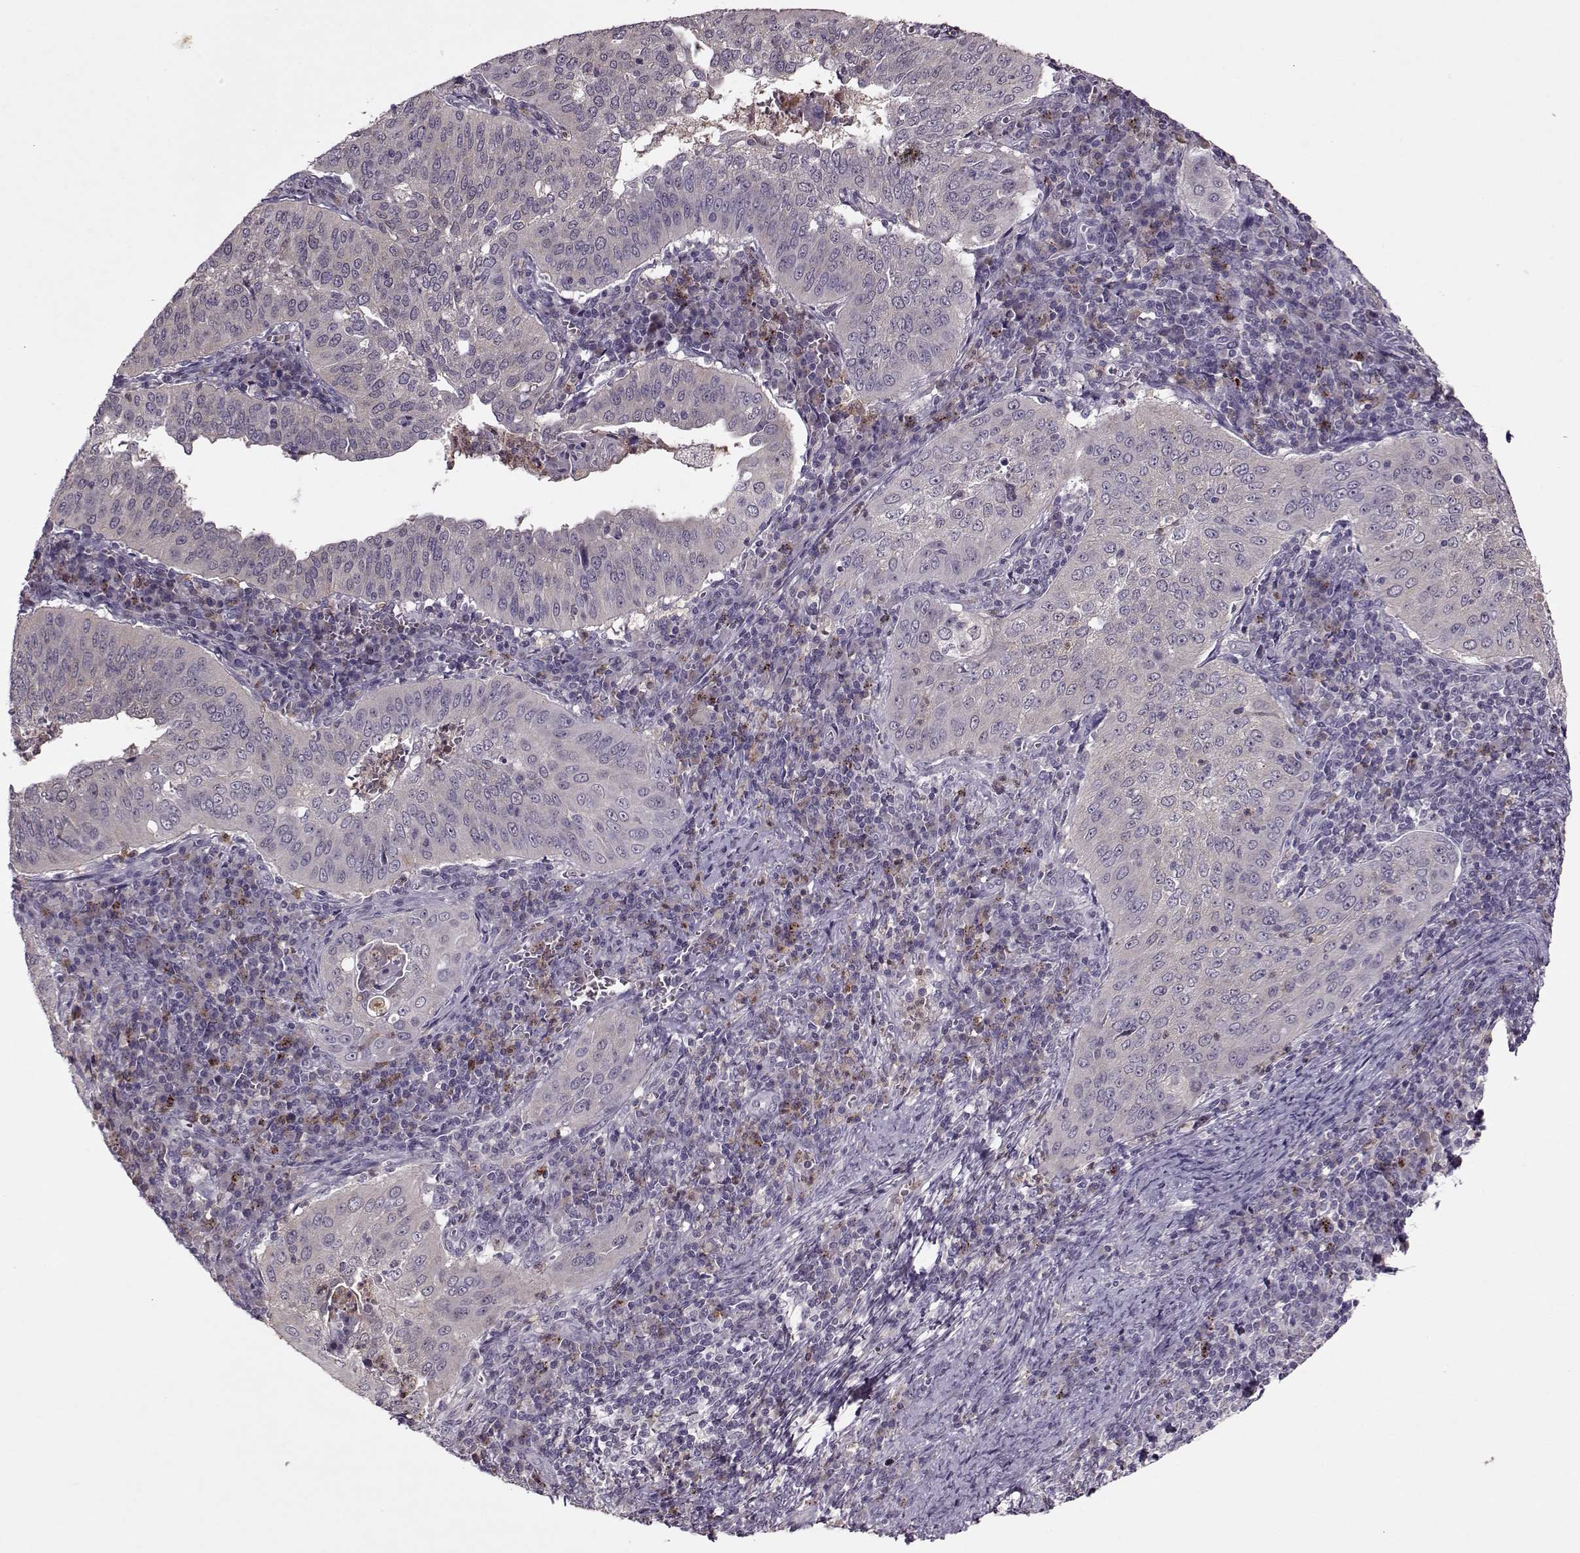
{"staining": {"intensity": "weak", "quantity": "<25%", "location": "cytoplasmic/membranous"}, "tissue": "cervical cancer", "cell_type": "Tumor cells", "image_type": "cancer", "snomed": [{"axis": "morphology", "description": "Squamous cell carcinoma, NOS"}, {"axis": "topography", "description": "Cervix"}], "caption": "Cervical squamous cell carcinoma stained for a protein using IHC shows no positivity tumor cells.", "gene": "ACOT11", "patient": {"sex": "female", "age": 39}}